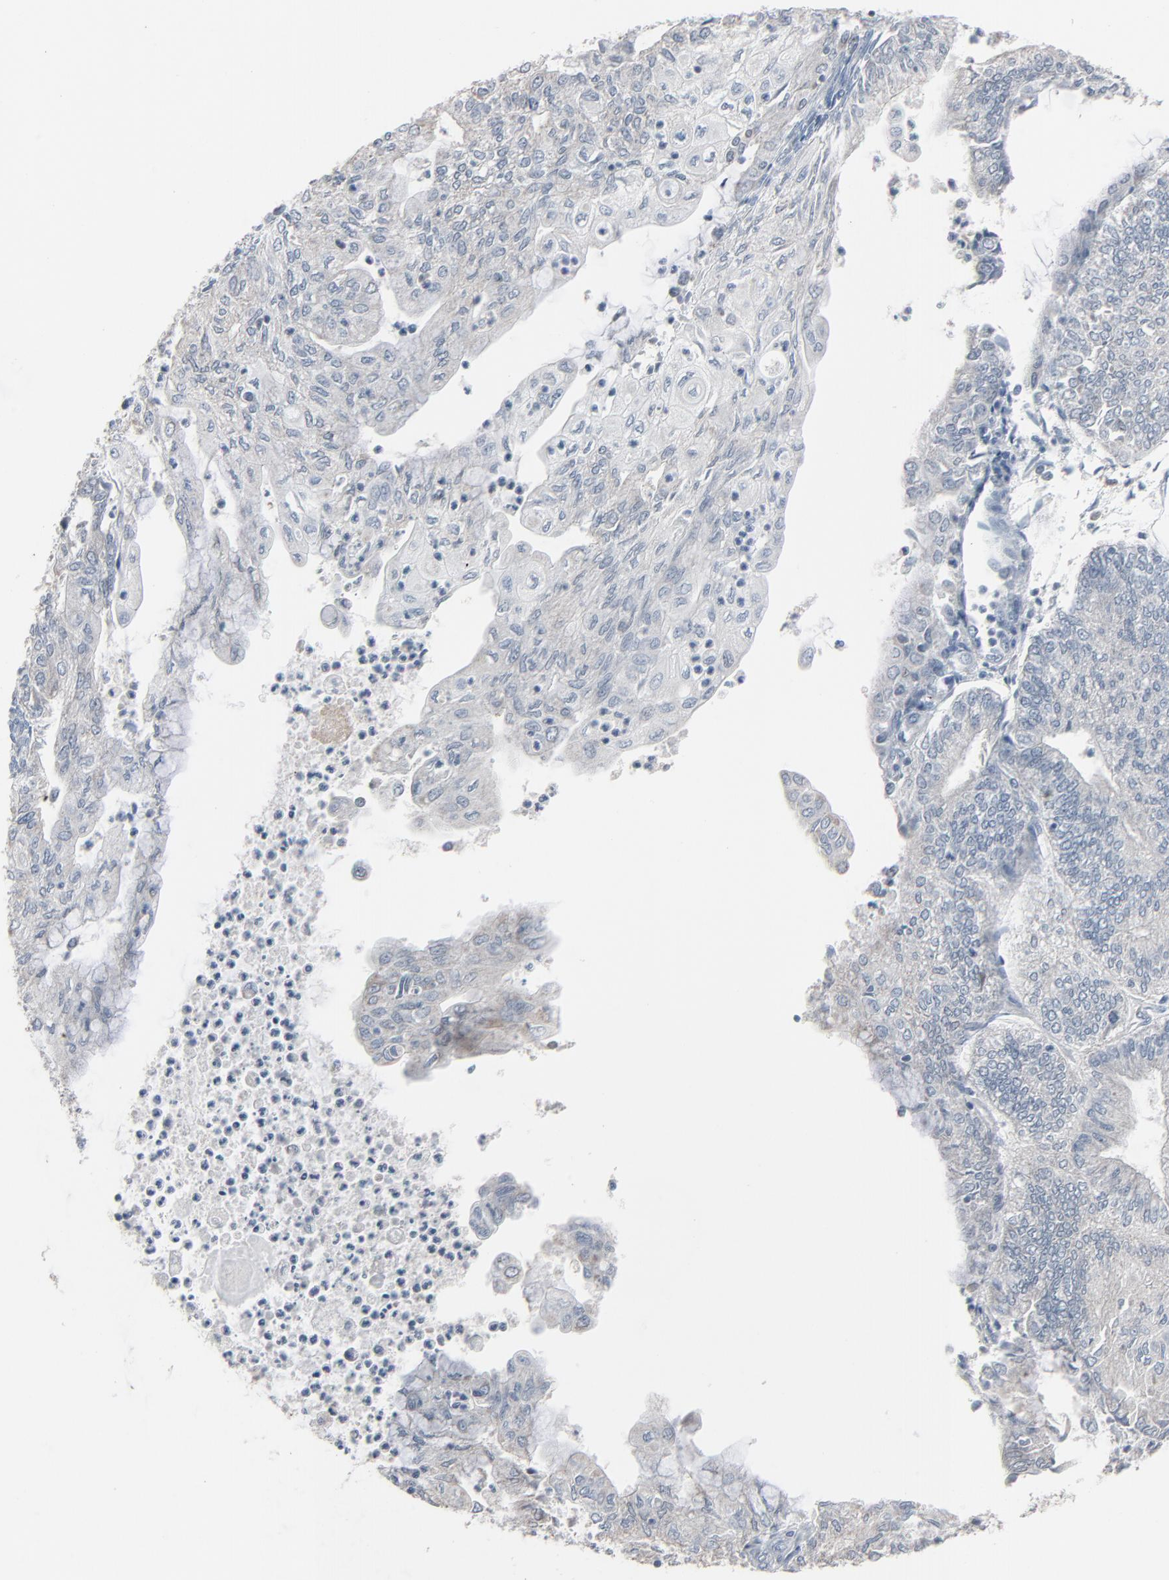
{"staining": {"intensity": "negative", "quantity": "none", "location": "none"}, "tissue": "endometrial cancer", "cell_type": "Tumor cells", "image_type": "cancer", "snomed": [{"axis": "morphology", "description": "Adenocarcinoma, NOS"}, {"axis": "topography", "description": "Endometrium"}], "caption": "Adenocarcinoma (endometrial) was stained to show a protein in brown. There is no significant staining in tumor cells.", "gene": "SAGE1", "patient": {"sex": "female", "age": 59}}